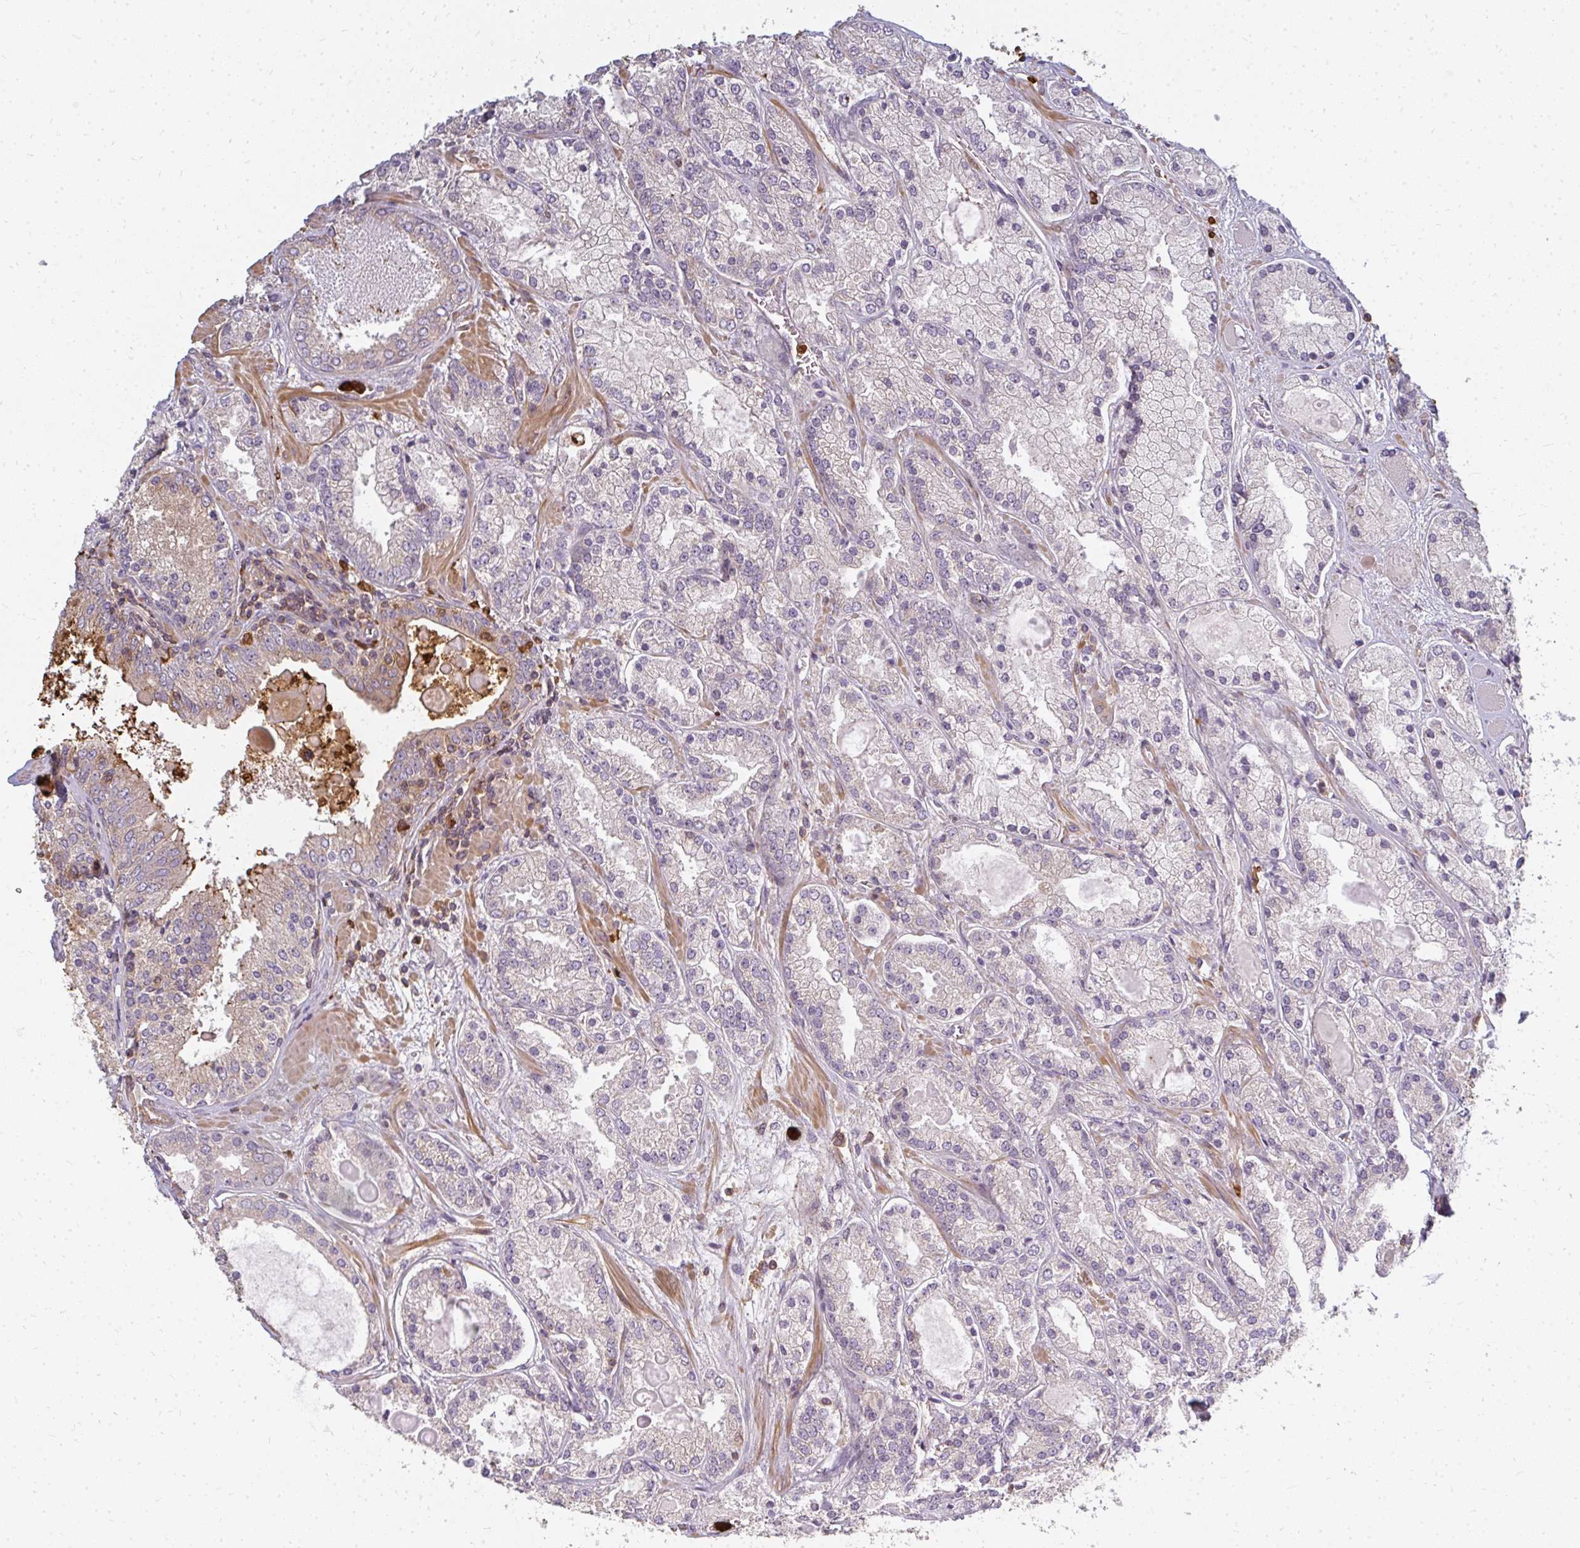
{"staining": {"intensity": "negative", "quantity": "none", "location": "none"}, "tissue": "prostate cancer", "cell_type": "Tumor cells", "image_type": "cancer", "snomed": [{"axis": "morphology", "description": "Adenocarcinoma, High grade"}, {"axis": "topography", "description": "Prostate"}], "caption": "High magnification brightfield microscopy of prostate high-grade adenocarcinoma stained with DAB (brown) and counterstained with hematoxylin (blue): tumor cells show no significant positivity.", "gene": "CNTRL", "patient": {"sex": "male", "age": 67}}